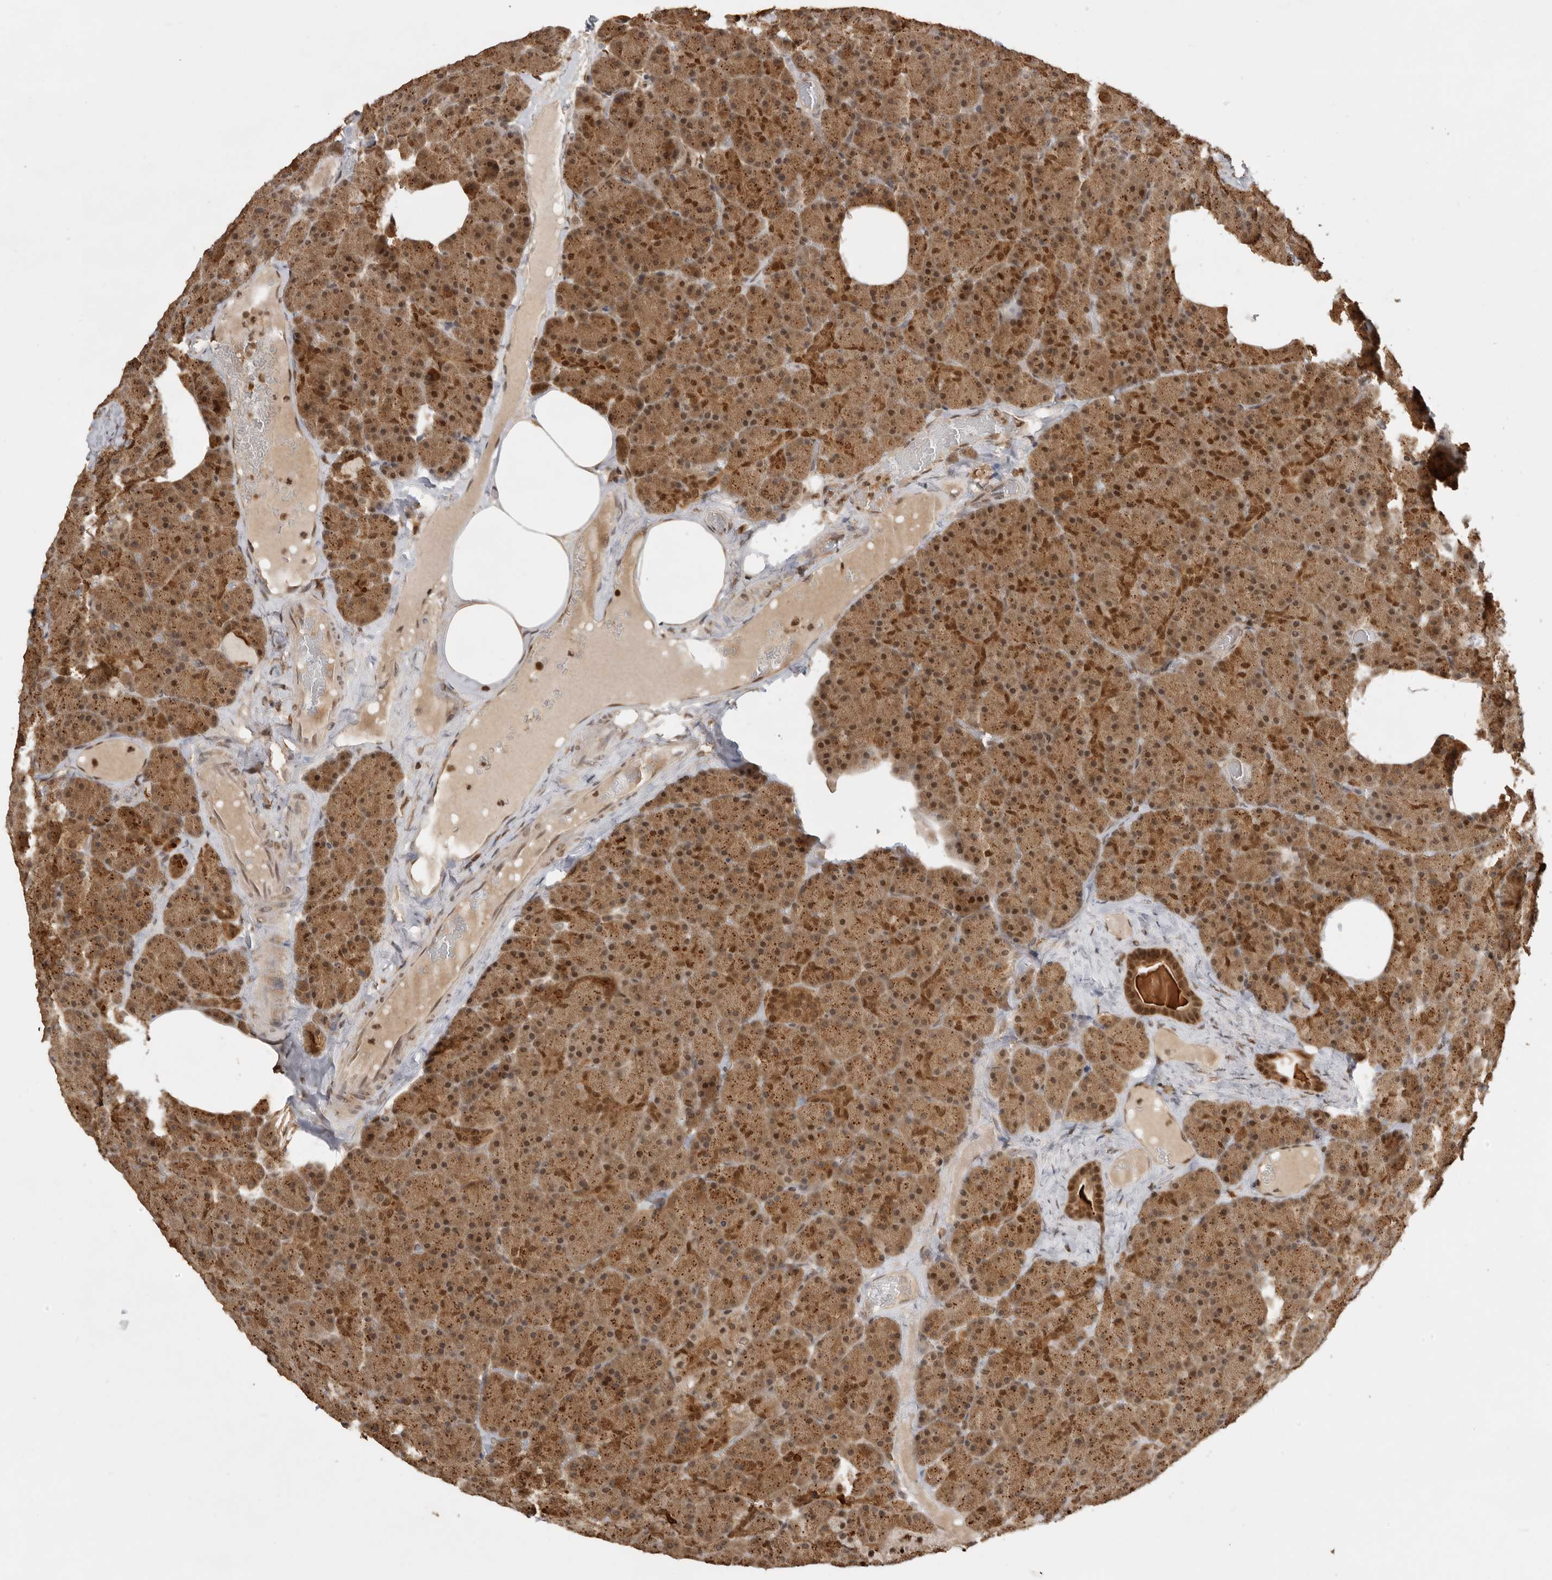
{"staining": {"intensity": "strong", "quantity": ">75%", "location": "cytoplasmic/membranous,nuclear"}, "tissue": "pancreas", "cell_type": "Exocrine glandular cells", "image_type": "normal", "snomed": [{"axis": "morphology", "description": "Normal tissue, NOS"}, {"axis": "morphology", "description": "Carcinoid, malignant, NOS"}, {"axis": "topography", "description": "Pancreas"}], "caption": "Immunohistochemical staining of unremarkable pancreas shows >75% levels of strong cytoplasmic/membranous,nuclear protein expression in approximately >75% of exocrine glandular cells.", "gene": "ADPRS", "patient": {"sex": "female", "age": 35}}